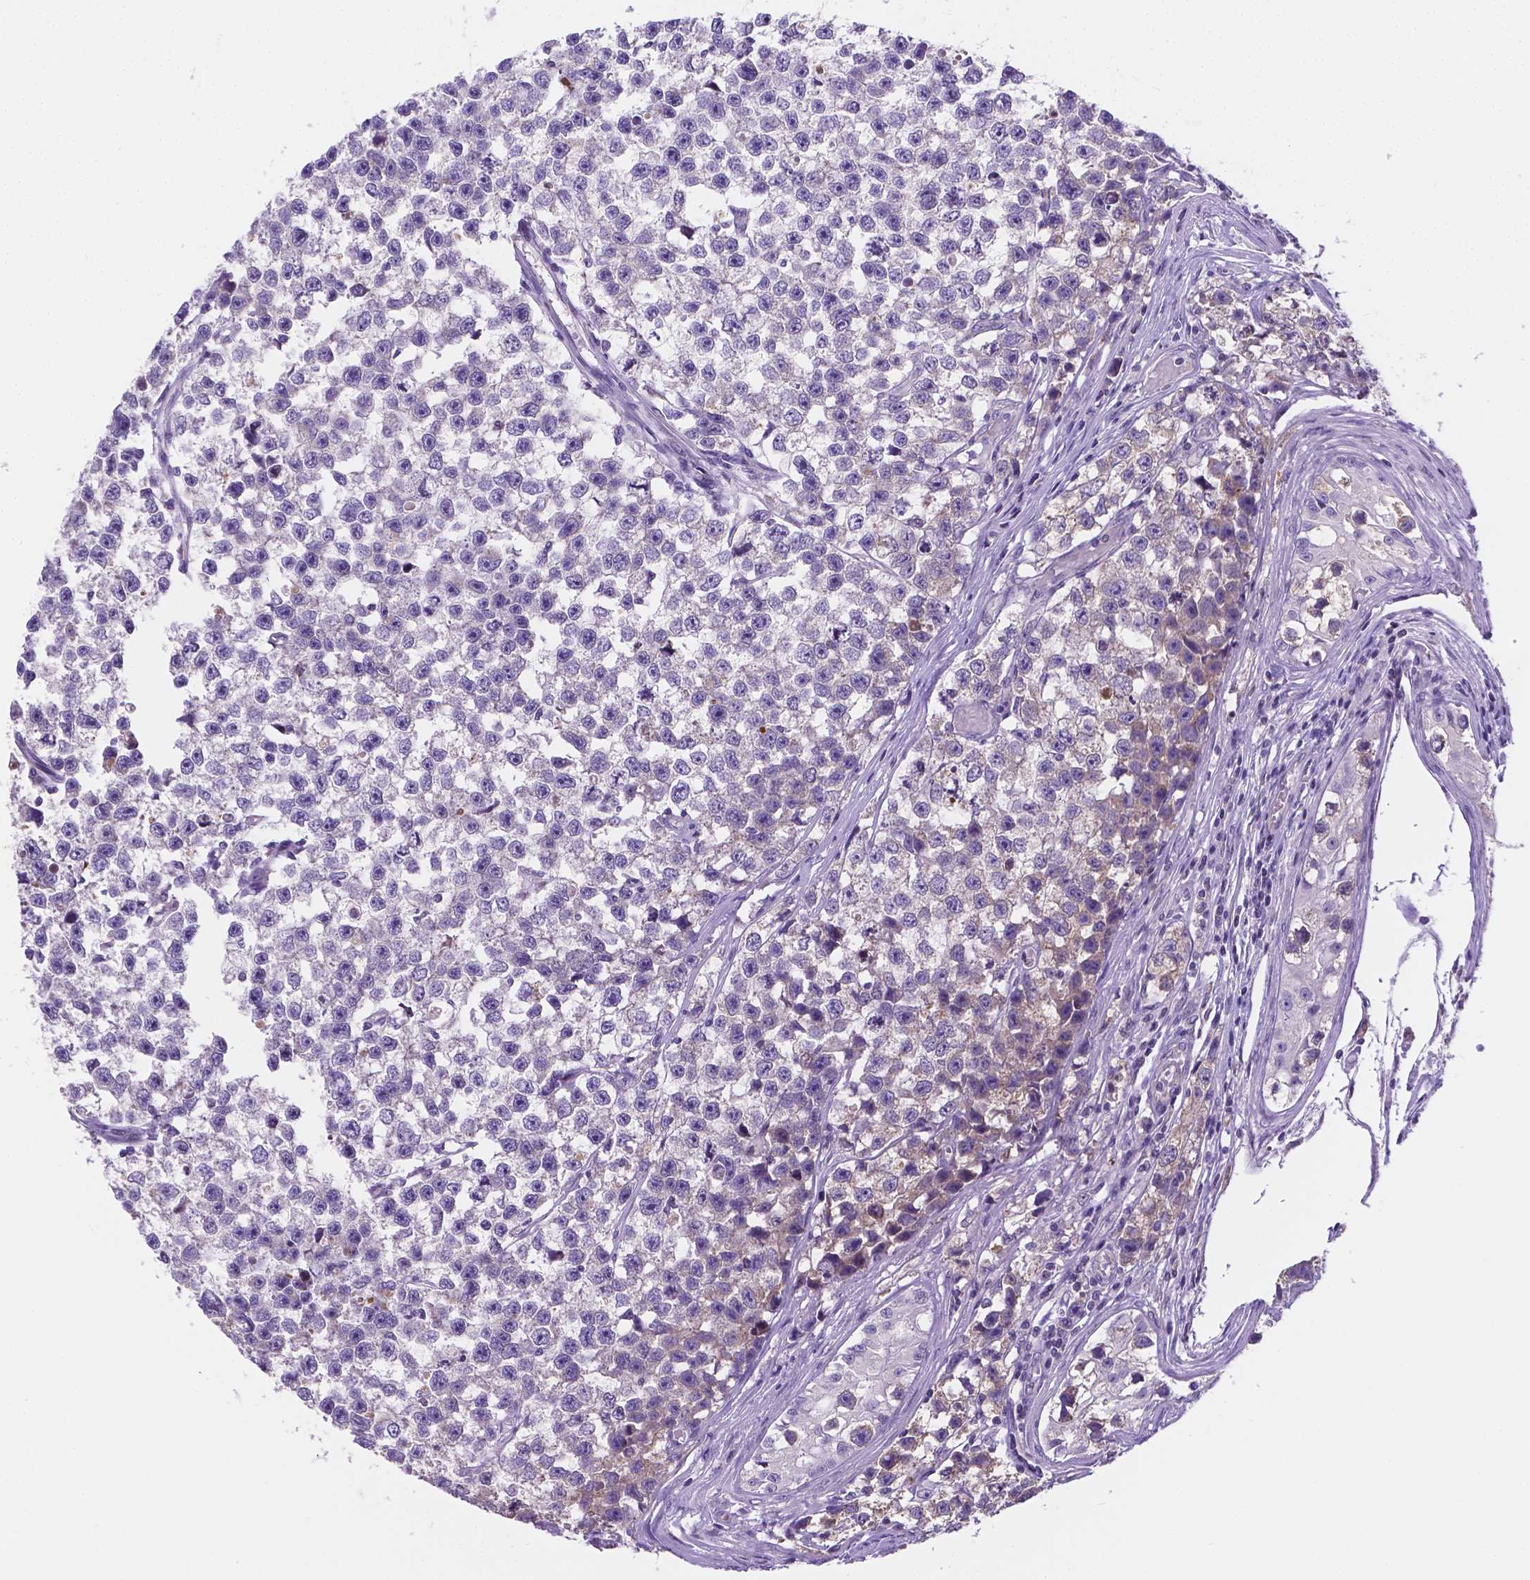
{"staining": {"intensity": "negative", "quantity": "none", "location": "none"}, "tissue": "testis cancer", "cell_type": "Tumor cells", "image_type": "cancer", "snomed": [{"axis": "morphology", "description": "Seminoma, NOS"}, {"axis": "topography", "description": "Testis"}], "caption": "High magnification brightfield microscopy of seminoma (testis) stained with DAB (3,3'-diaminobenzidine) (brown) and counterstained with hematoxylin (blue): tumor cells show no significant positivity.", "gene": "ZNRD2", "patient": {"sex": "male", "age": 26}}